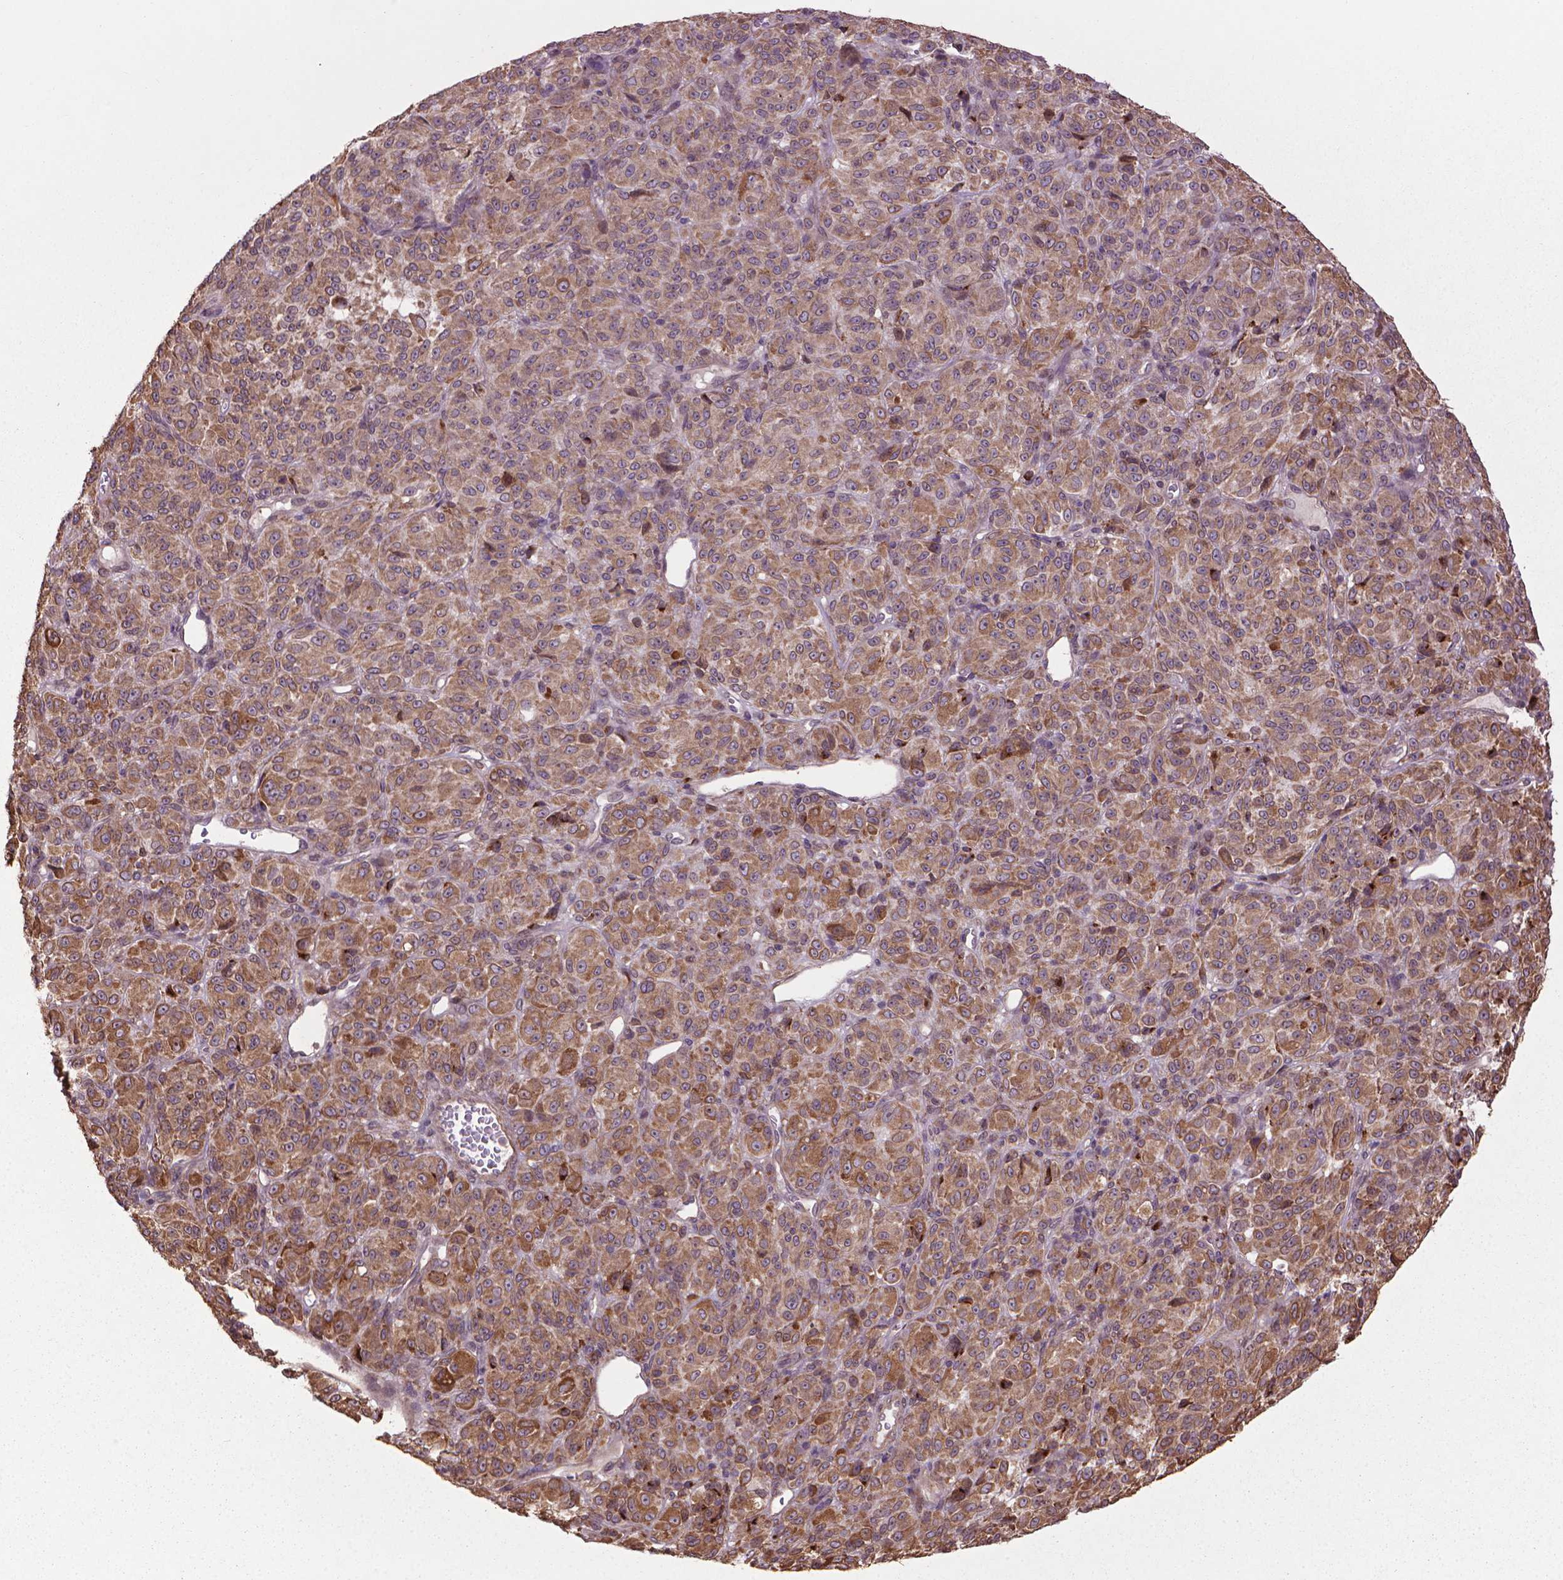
{"staining": {"intensity": "moderate", "quantity": ">75%", "location": "cytoplasmic/membranous"}, "tissue": "melanoma", "cell_type": "Tumor cells", "image_type": "cancer", "snomed": [{"axis": "morphology", "description": "Malignant melanoma, Metastatic site"}, {"axis": "topography", "description": "Brain"}], "caption": "There is medium levels of moderate cytoplasmic/membranous staining in tumor cells of melanoma, as demonstrated by immunohistochemical staining (brown color).", "gene": "GAS1", "patient": {"sex": "female", "age": 56}}